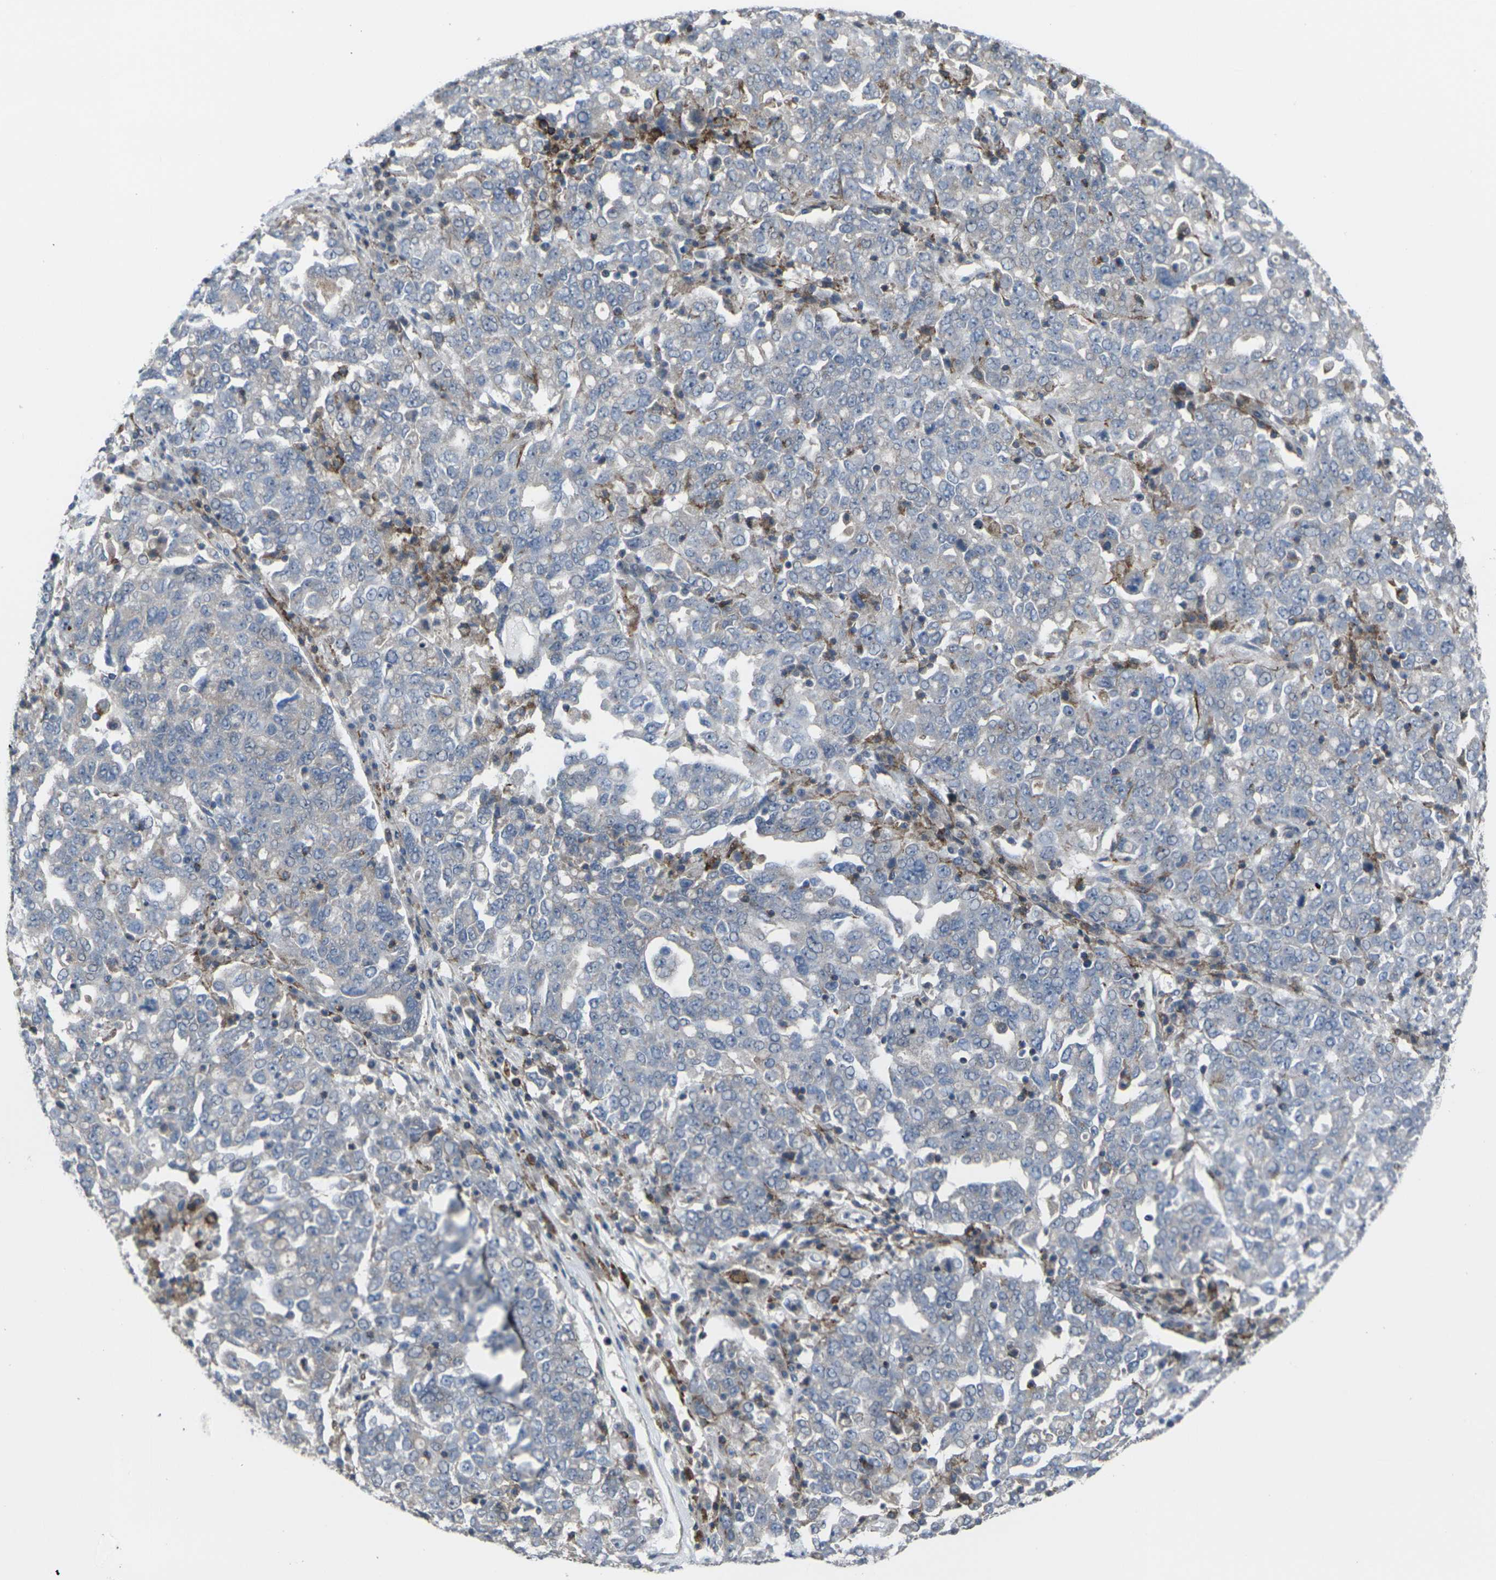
{"staining": {"intensity": "negative", "quantity": "none", "location": "none"}, "tissue": "ovarian cancer", "cell_type": "Tumor cells", "image_type": "cancer", "snomed": [{"axis": "morphology", "description": "Carcinoma, endometroid"}, {"axis": "topography", "description": "Ovary"}], "caption": "DAB (3,3'-diaminobenzidine) immunohistochemical staining of human ovarian cancer demonstrates no significant expression in tumor cells.", "gene": "CCR10", "patient": {"sex": "female", "age": 62}}